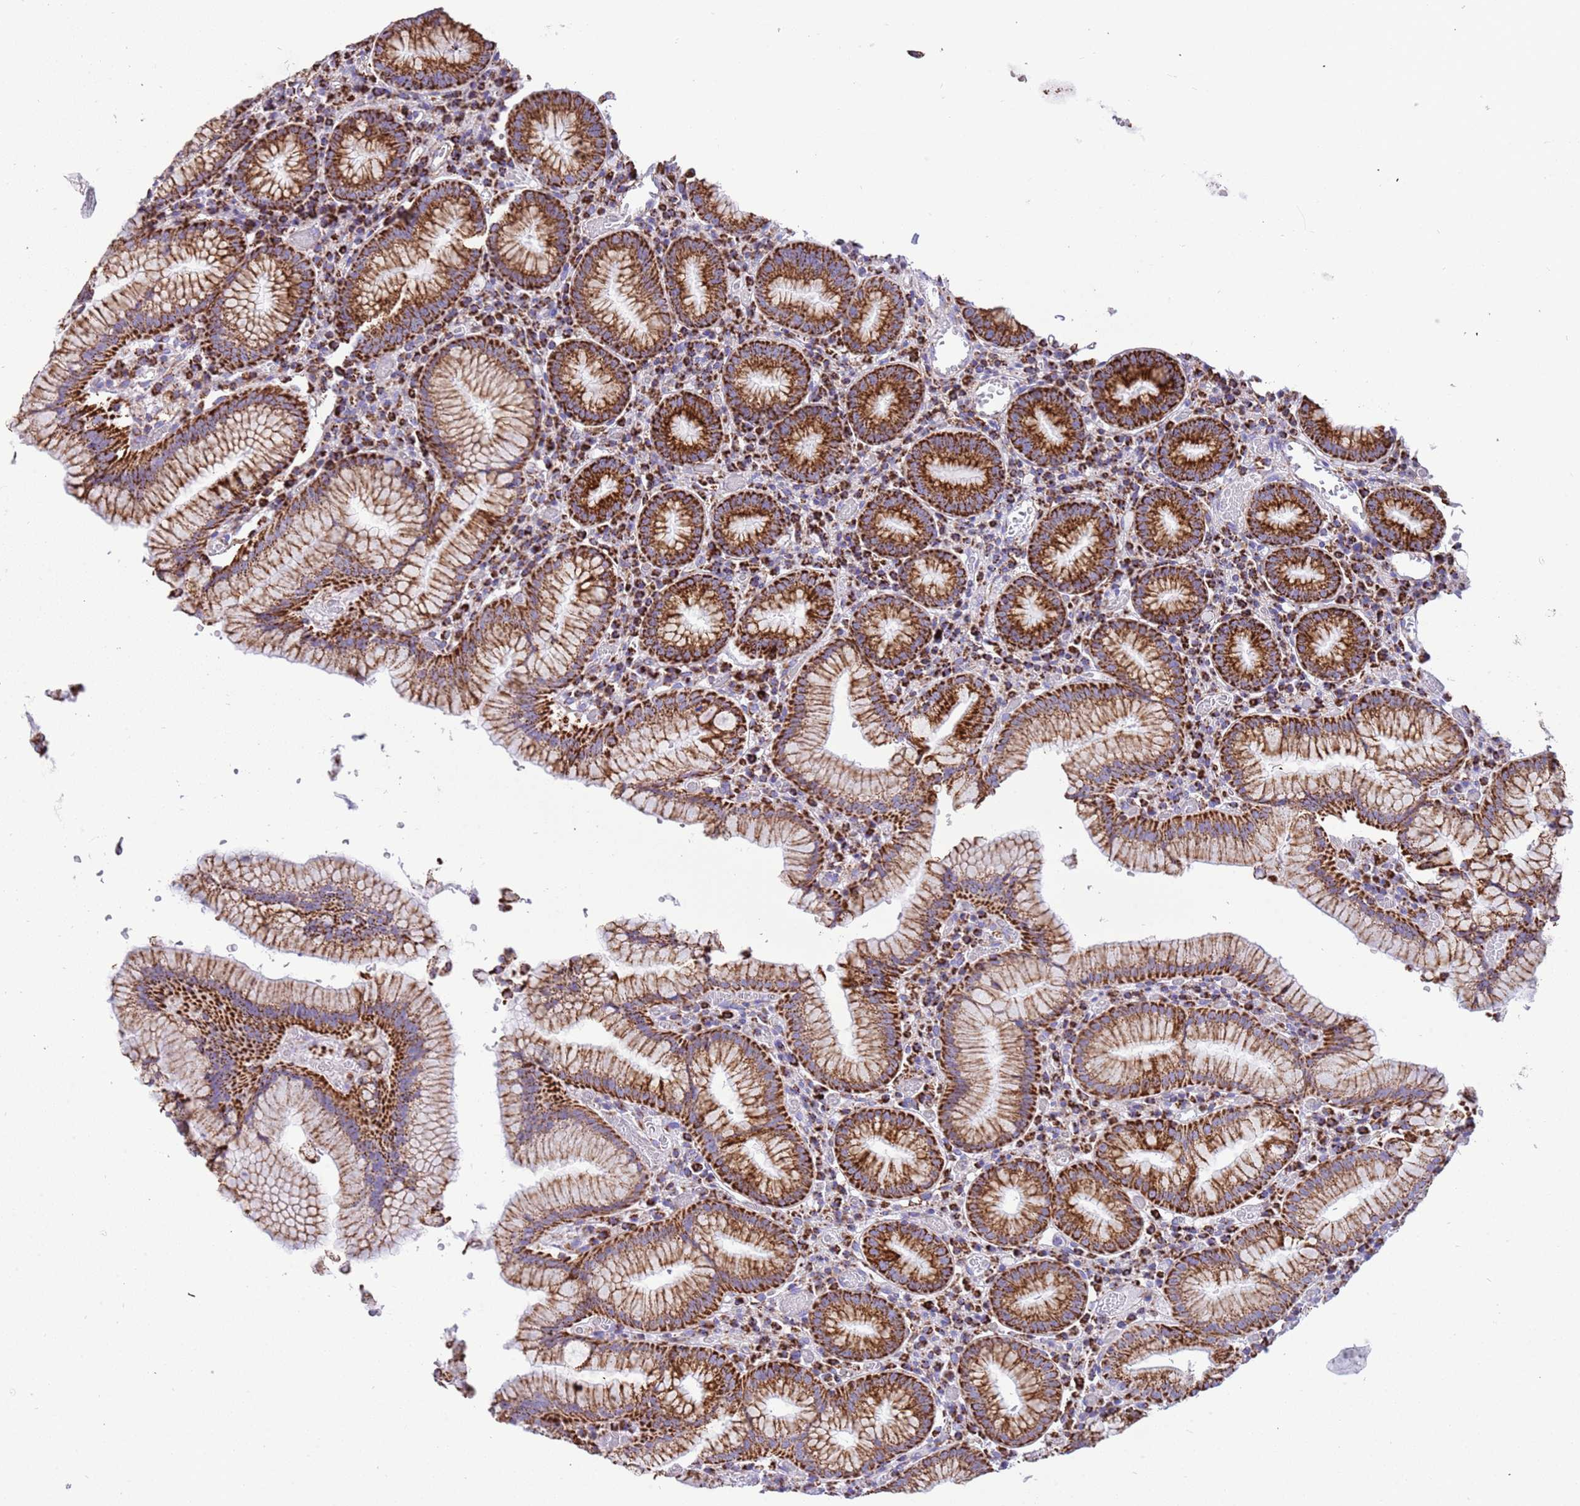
{"staining": {"intensity": "strong", "quantity": ">75%", "location": "cytoplasmic/membranous"}, "tissue": "stomach", "cell_type": "Glandular cells", "image_type": "normal", "snomed": [{"axis": "morphology", "description": "Normal tissue, NOS"}, {"axis": "topography", "description": "Stomach"}], "caption": "An immunohistochemistry image of normal tissue is shown. Protein staining in brown shows strong cytoplasmic/membranous positivity in stomach within glandular cells.", "gene": "SUCLG2", "patient": {"sex": "male", "age": 55}}